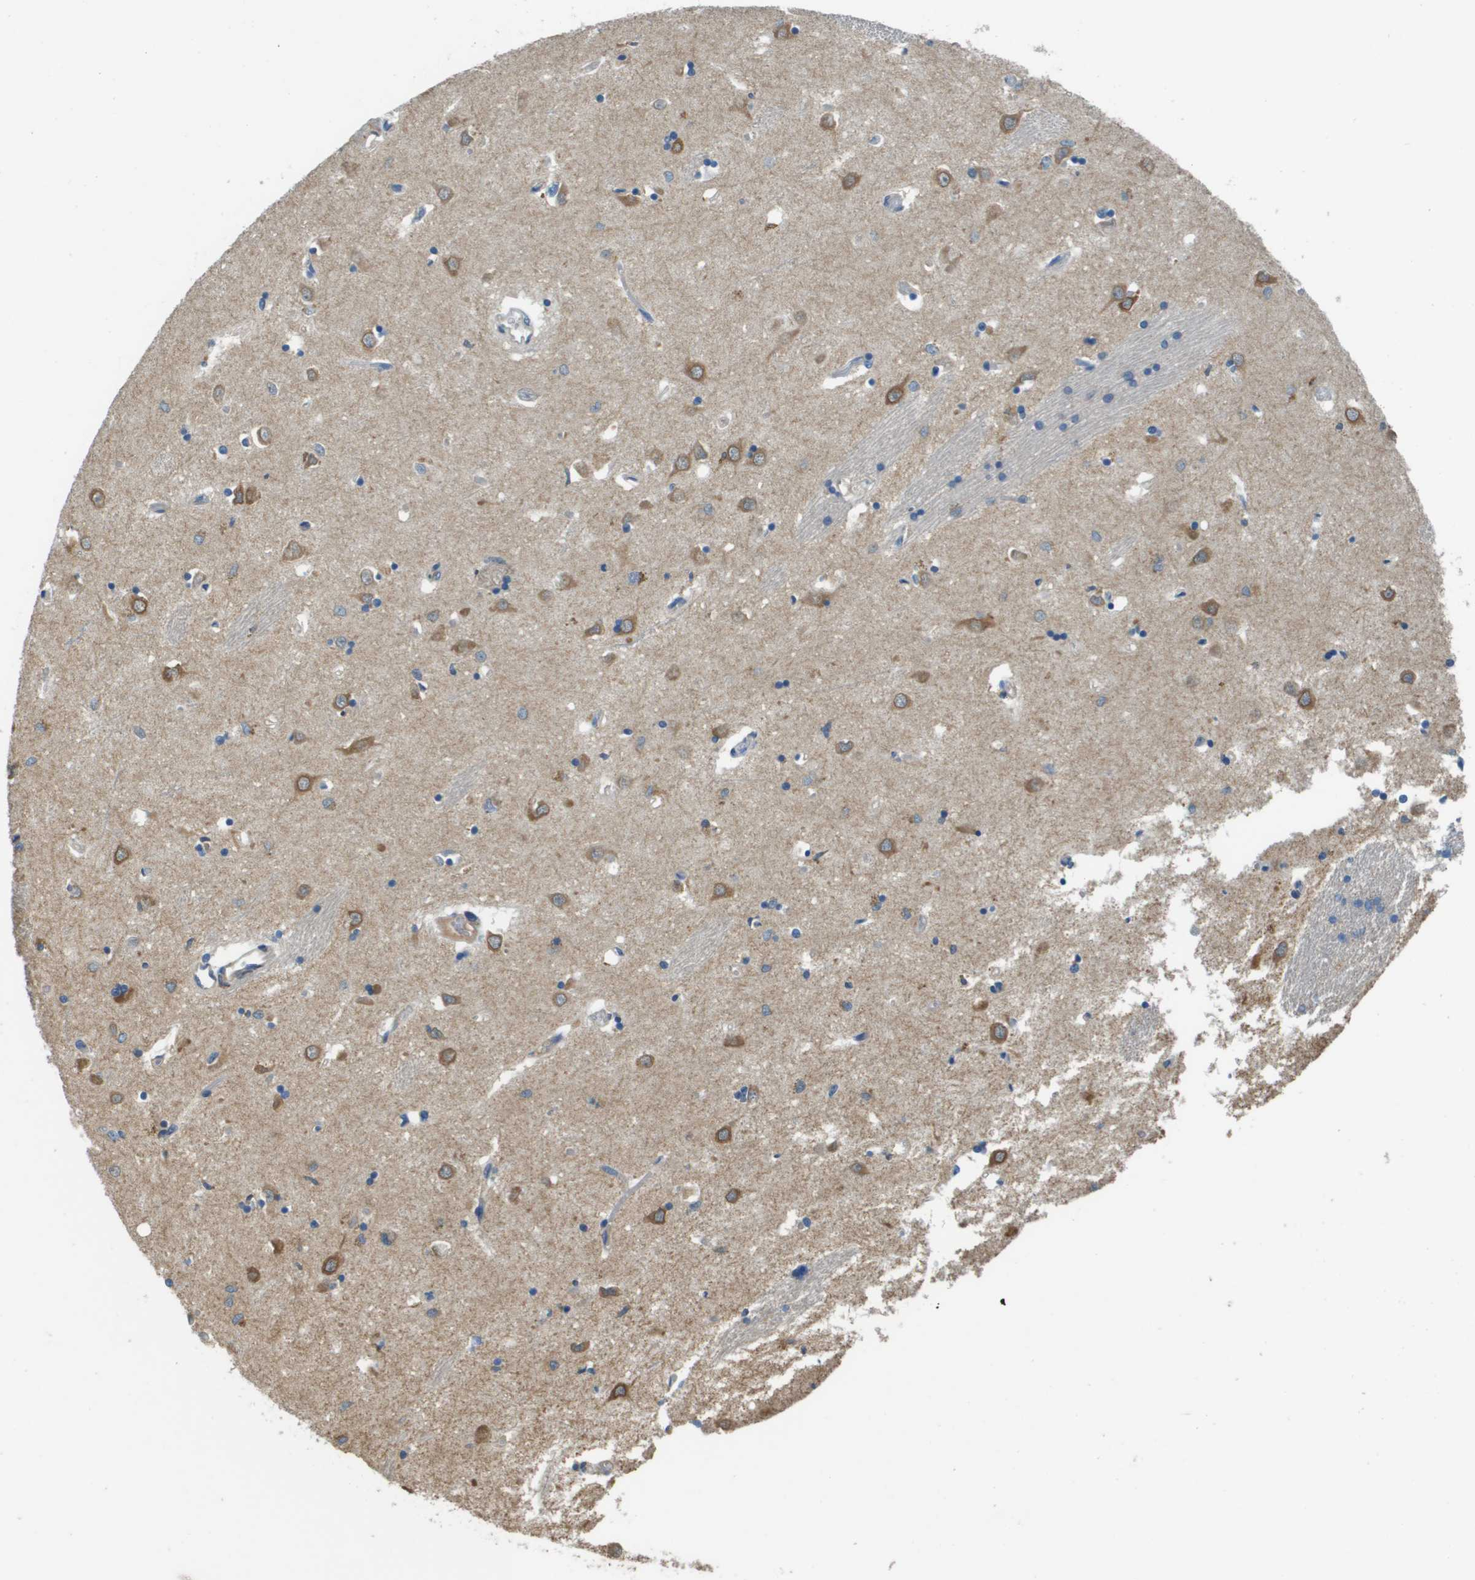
{"staining": {"intensity": "moderate", "quantity": "25%-75%", "location": "cytoplasmic/membranous"}, "tissue": "caudate", "cell_type": "Glial cells", "image_type": "normal", "snomed": [{"axis": "morphology", "description": "Normal tissue, NOS"}, {"axis": "topography", "description": "Lateral ventricle wall"}], "caption": "Protein expression analysis of unremarkable caudate displays moderate cytoplasmic/membranous positivity in about 25%-75% of glial cells.", "gene": "SAMSN1", "patient": {"sex": "female", "age": 19}}